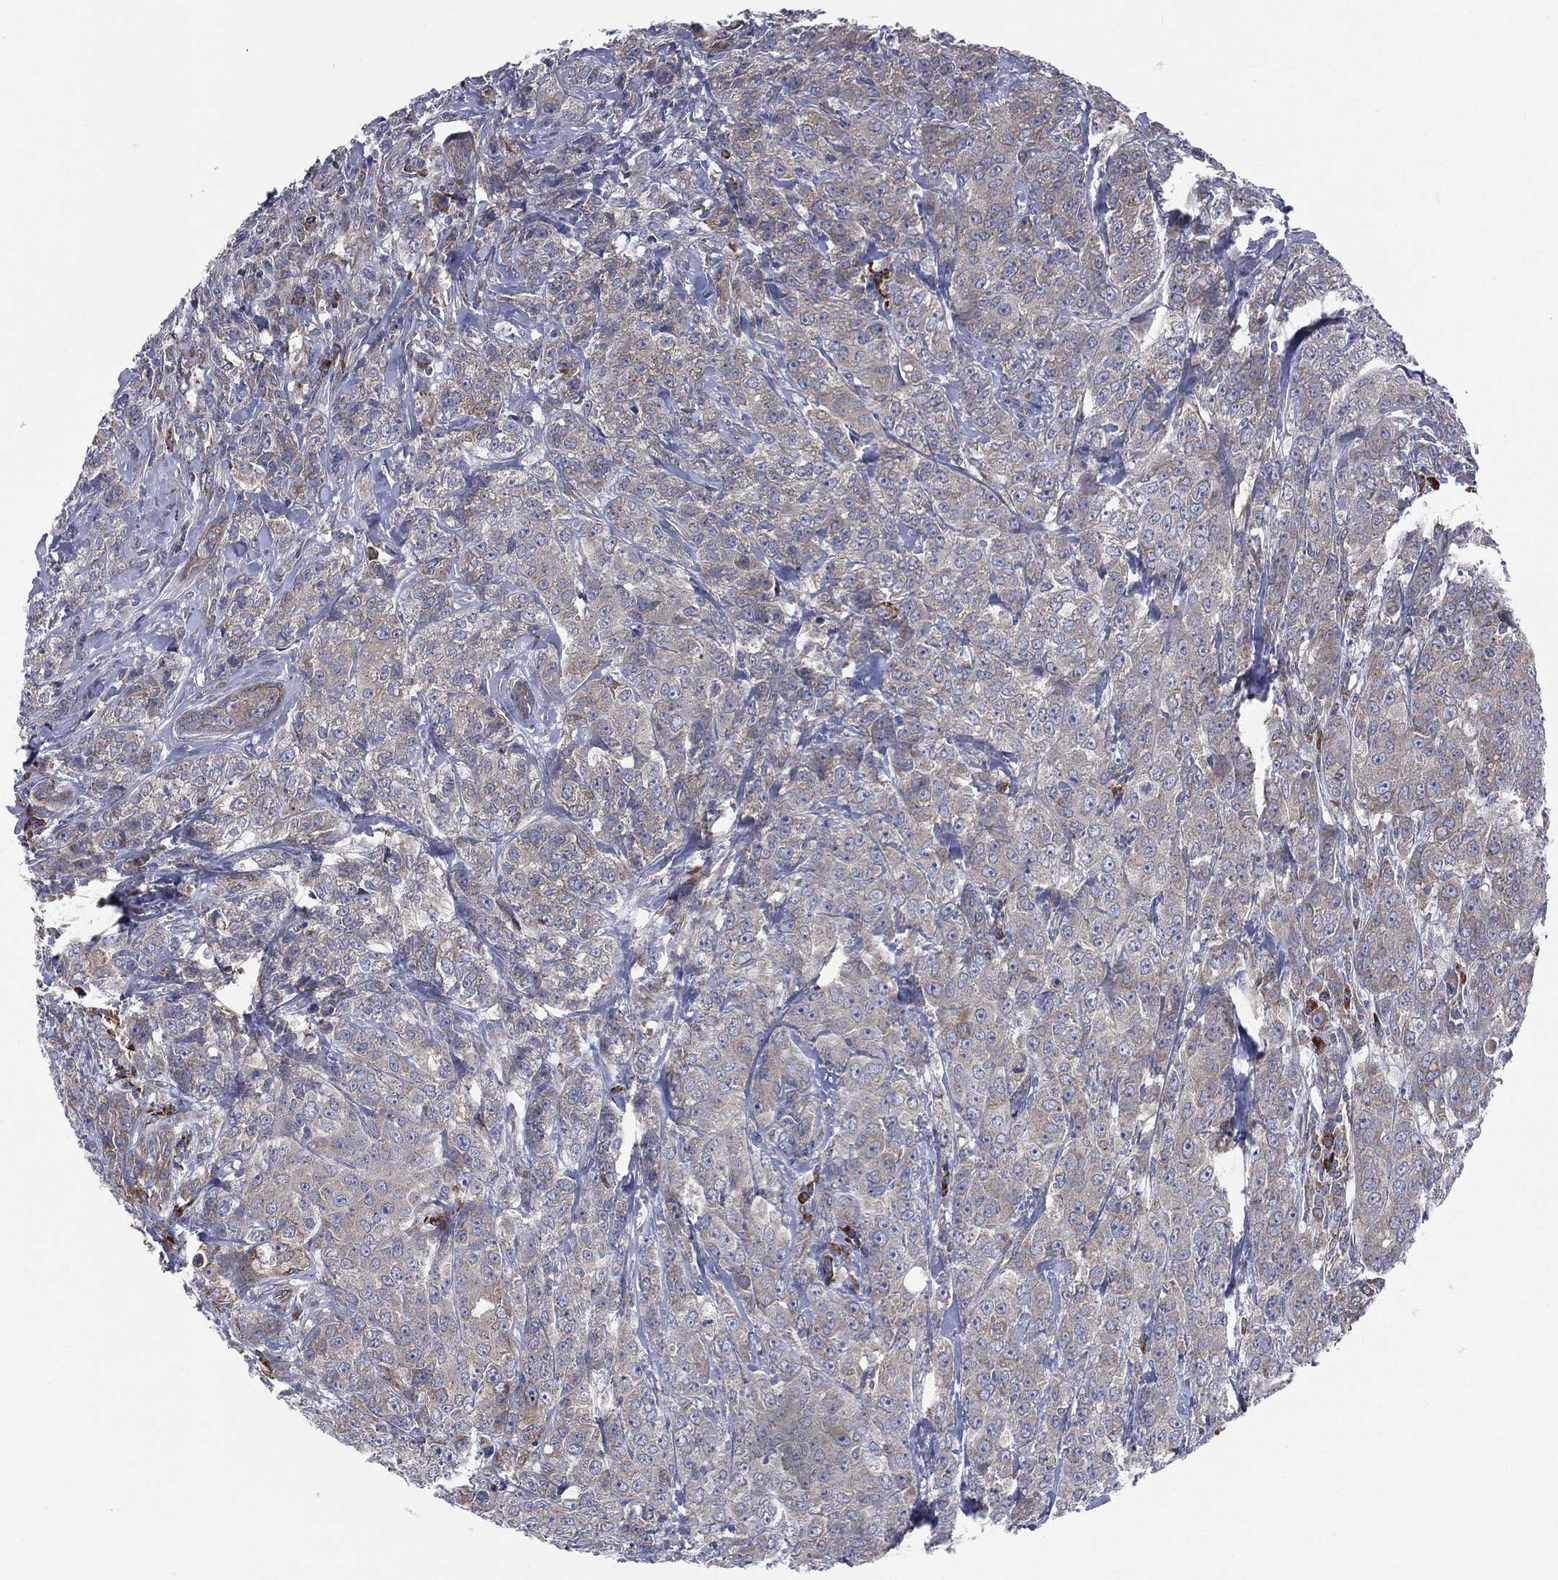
{"staining": {"intensity": "negative", "quantity": "none", "location": "none"}, "tissue": "breast cancer", "cell_type": "Tumor cells", "image_type": "cancer", "snomed": [{"axis": "morphology", "description": "Duct carcinoma"}, {"axis": "topography", "description": "Breast"}], "caption": "High power microscopy photomicrograph of an immunohistochemistry photomicrograph of breast cancer (invasive ductal carcinoma), revealing no significant staining in tumor cells.", "gene": "CCDC159", "patient": {"sex": "female", "age": 43}}